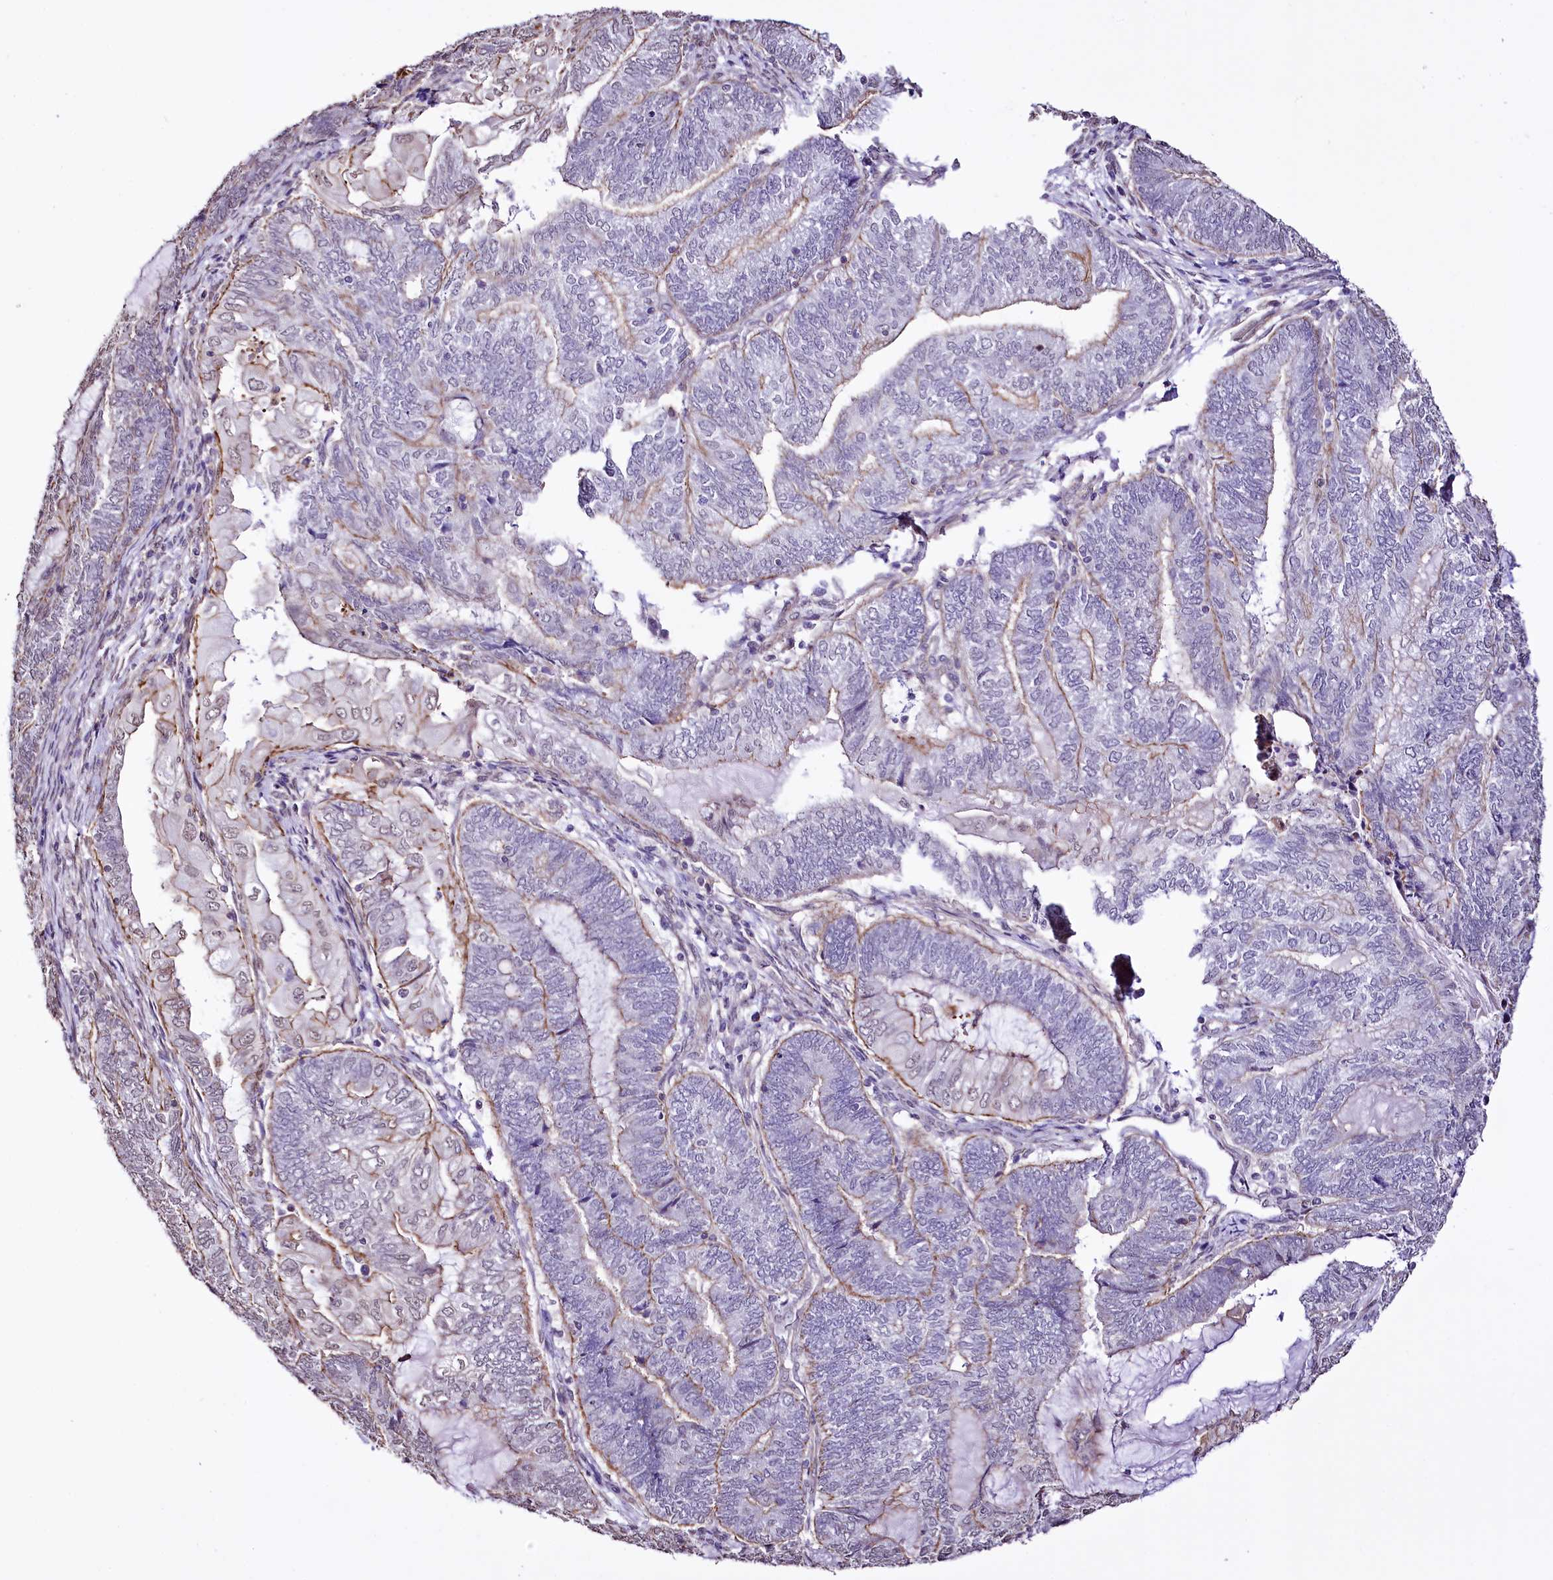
{"staining": {"intensity": "weak", "quantity": "<25%", "location": "cytoplasmic/membranous"}, "tissue": "endometrial cancer", "cell_type": "Tumor cells", "image_type": "cancer", "snomed": [{"axis": "morphology", "description": "Adenocarcinoma, NOS"}, {"axis": "topography", "description": "Uterus"}, {"axis": "topography", "description": "Endometrium"}], "caption": "High power microscopy micrograph of an immunohistochemistry (IHC) micrograph of endometrial cancer, revealing no significant expression in tumor cells.", "gene": "ST7", "patient": {"sex": "female", "age": 70}}